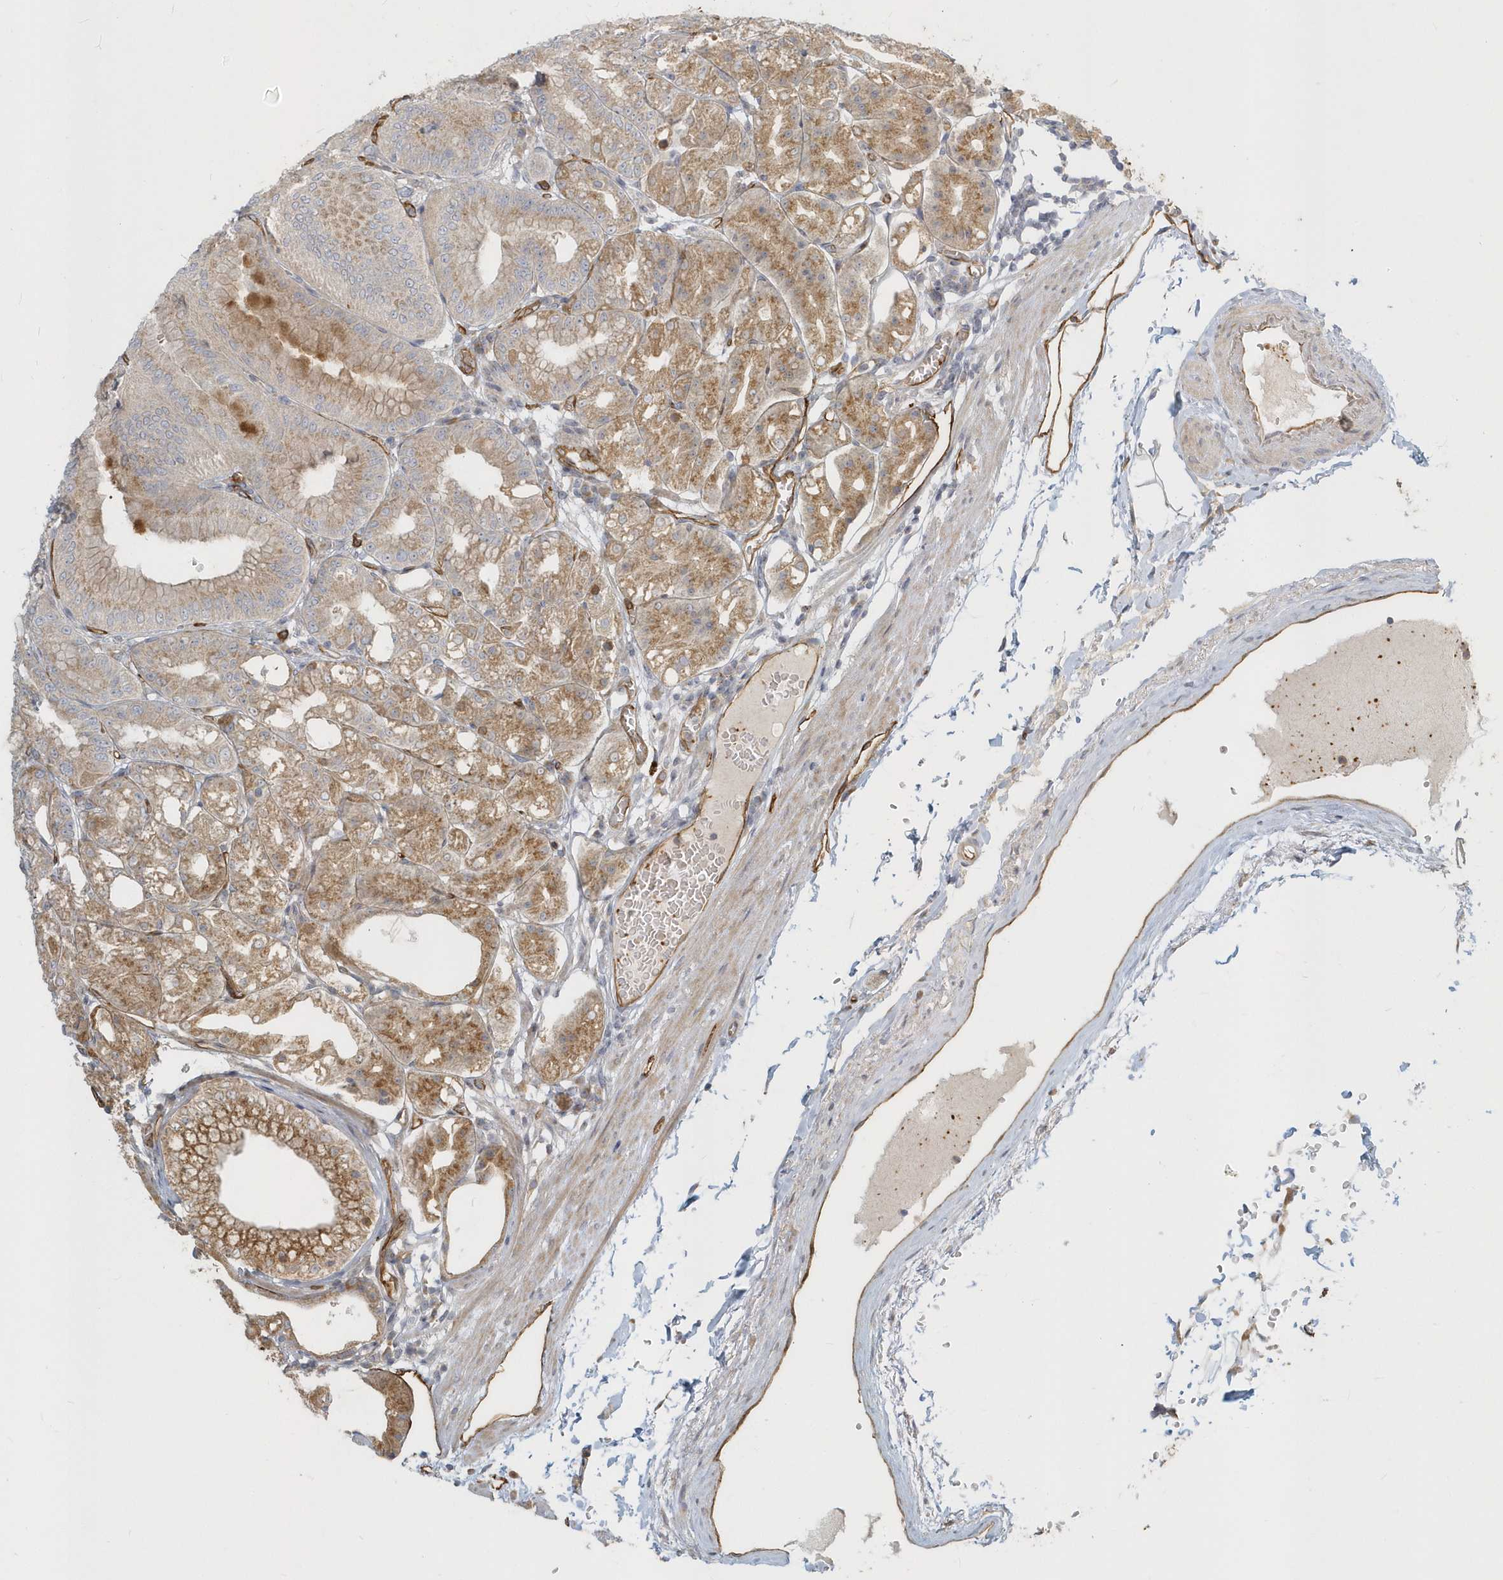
{"staining": {"intensity": "strong", "quantity": "25%-75%", "location": "cytoplasmic/membranous"}, "tissue": "stomach", "cell_type": "Glandular cells", "image_type": "normal", "snomed": [{"axis": "morphology", "description": "Normal tissue, NOS"}, {"axis": "topography", "description": "Stomach, lower"}], "caption": "High-magnification brightfield microscopy of unremarkable stomach stained with DAB (3,3'-diaminobenzidine) (brown) and counterstained with hematoxylin (blue). glandular cells exhibit strong cytoplasmic/membranous staining is present in about25%-75% of cells. Using DAB (brown) and hematoxylin (blue) stains, captured at high magnification using brightfield microscopy.", "gene": "NAPB", "patient": {"sex": "male", "age": 71}}